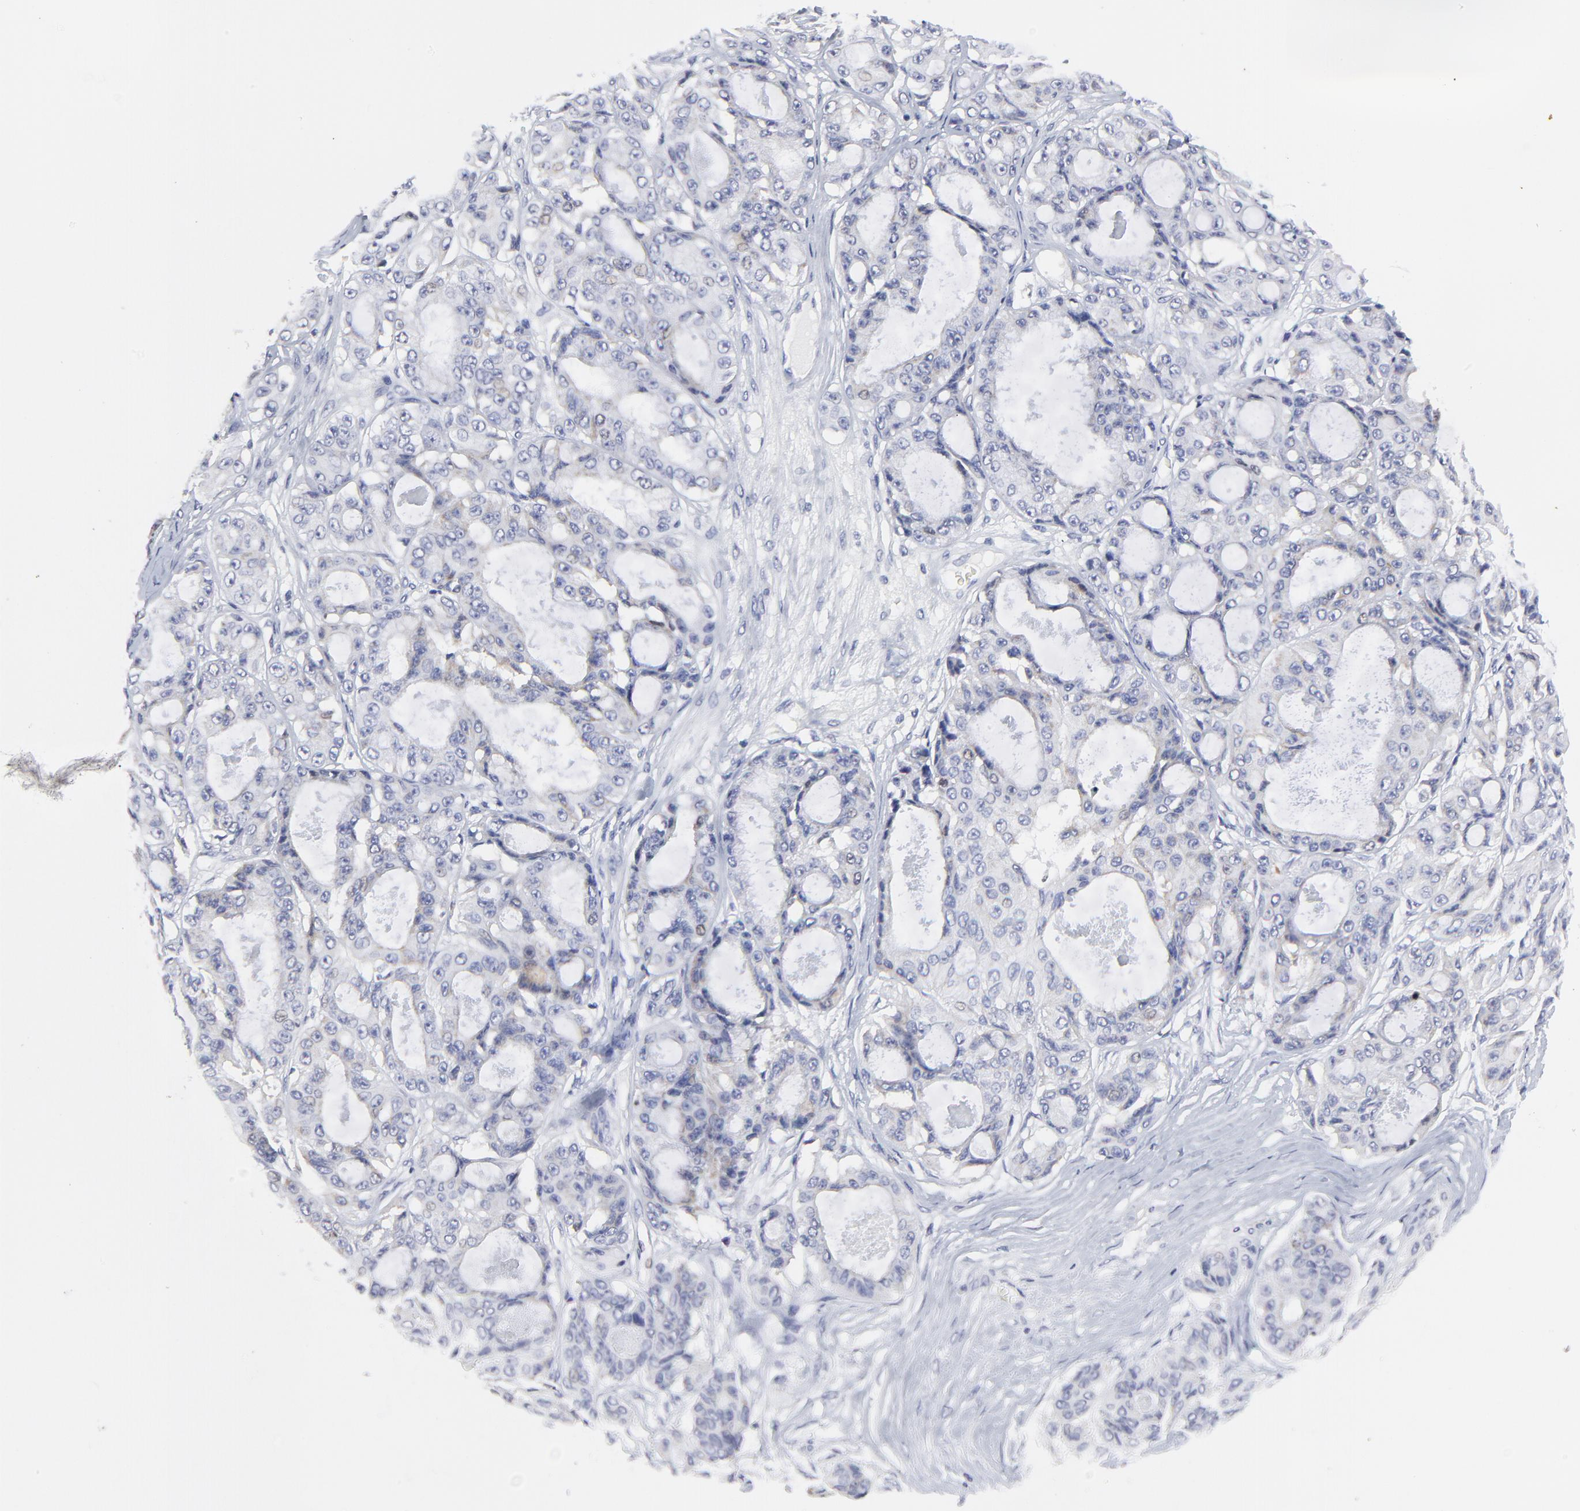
{"staining": {"intensity": "weak", "quantity": "<25%", "location": "cytoplasmic/membranous"}, "tissue": "ovarian cancer", "cell_type": "Tumor cells", "image_type": "cancer", "snomed": [{"axis": "morphology", "description": "Carcinoma, endometroid"}, {"axis": "topography", "description": "Ovary"}], "caption": "Immunohistochemistry photomicrograph of neoplastic tissue: ovarian endometroid carcinoma stained with DAB (3,3'-diaminobenzidine) displays no significant protein expression in tumor cells.", "gene": "NCAPH", "patient": {"sex": "female", "age": 61}}